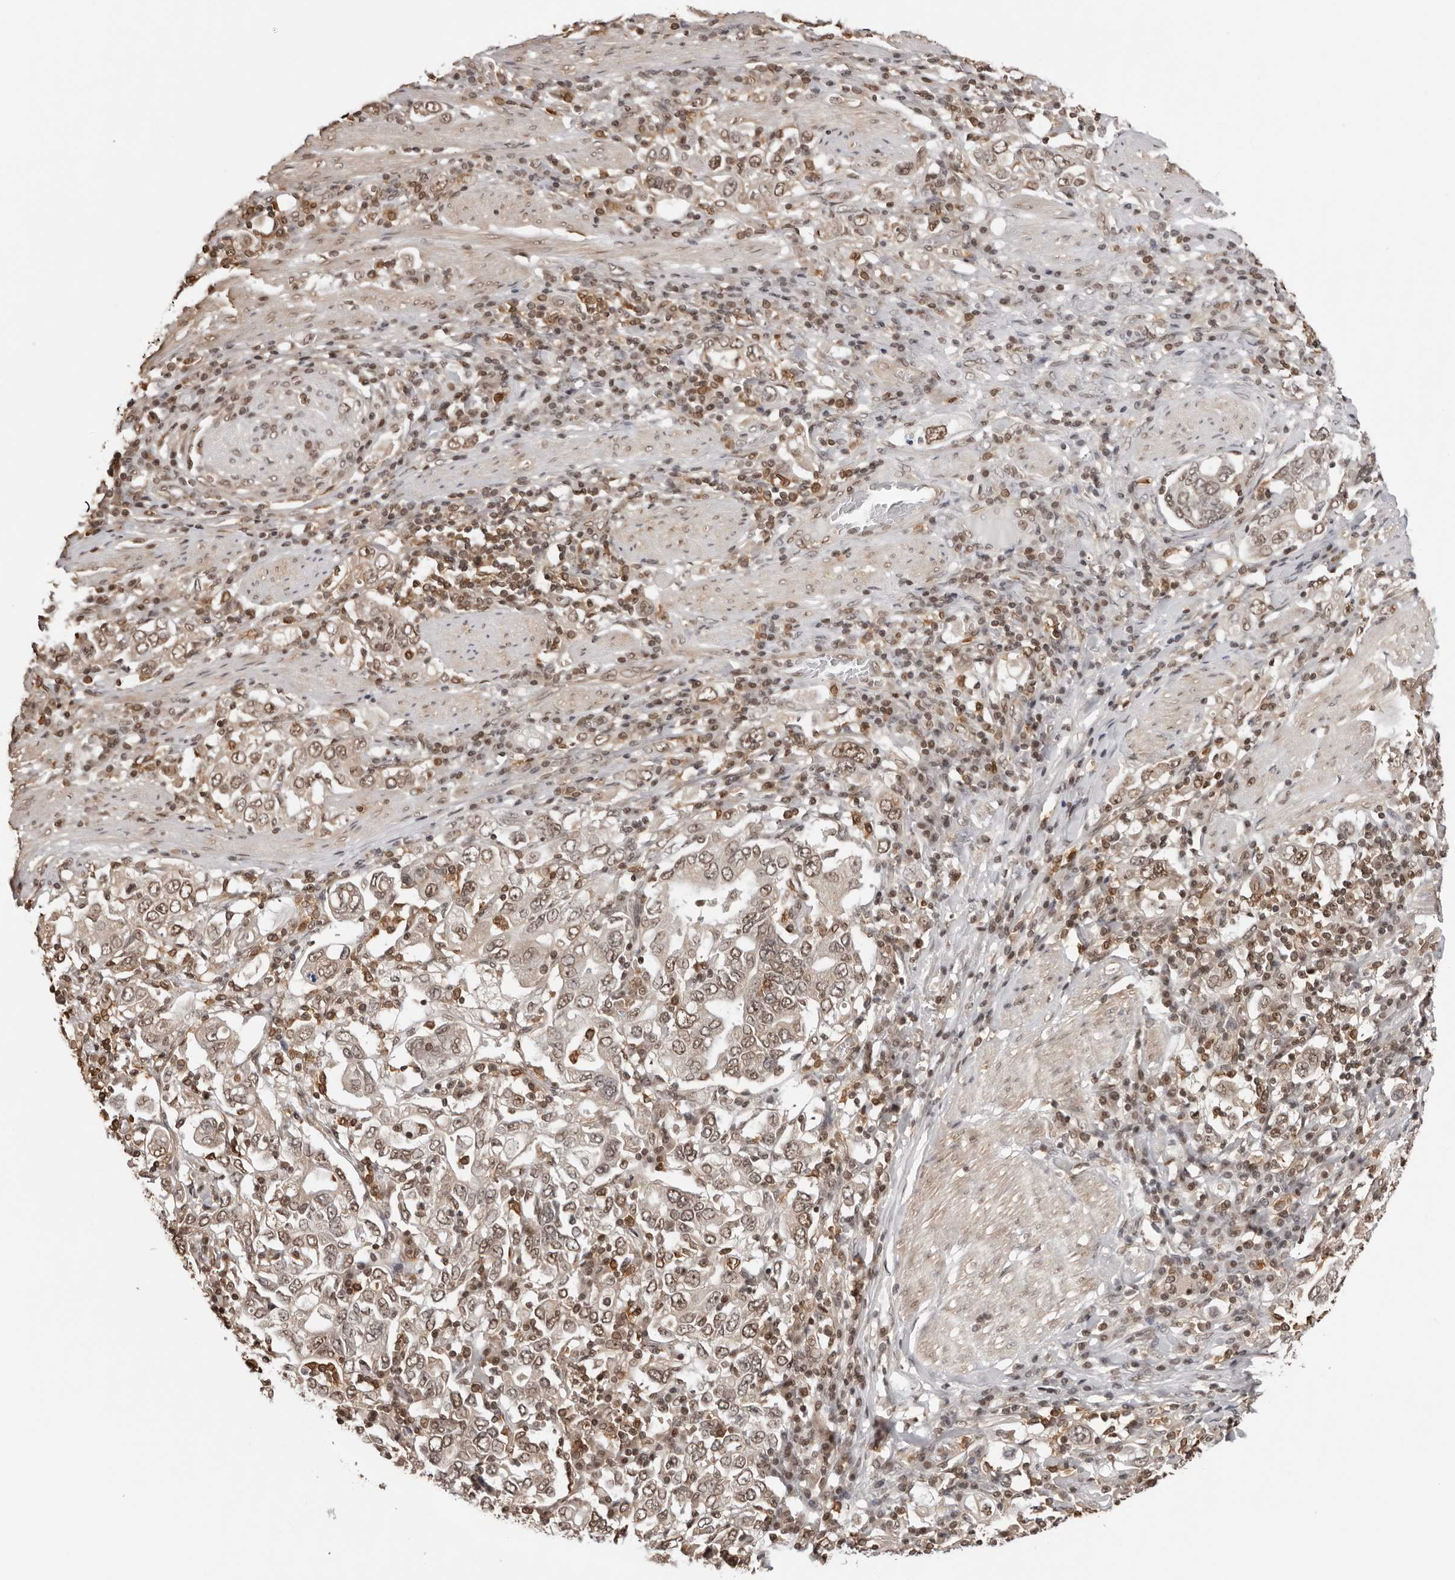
{"staining": {"intensity": "weak", "quantity": "25%-75%", "location": "nuclear"}, "tissue": "stomach cancer", "cell_type": "Tumor cells", "image_type": "cancer", "snomed": [{"axis": "morphology", "description": "Adenocarcinoma, NOS"}, {"axis": "topography", "description": "Stomach, upper"}], "caption": "Immunohistochemistry (IHC) staining of stomach cancer (adenocarcinoma), which demonstrates low levels of weak nuclear expression in about 25%-75% of tumor cells indicating weak nuclear protein positivity. The staining was performed using DAB (brown) for protein detection and nuclei were counterstained in hematoxylin (blue).", "gene": "SDE2", "patient": {"sex": "male", "age": 62}}